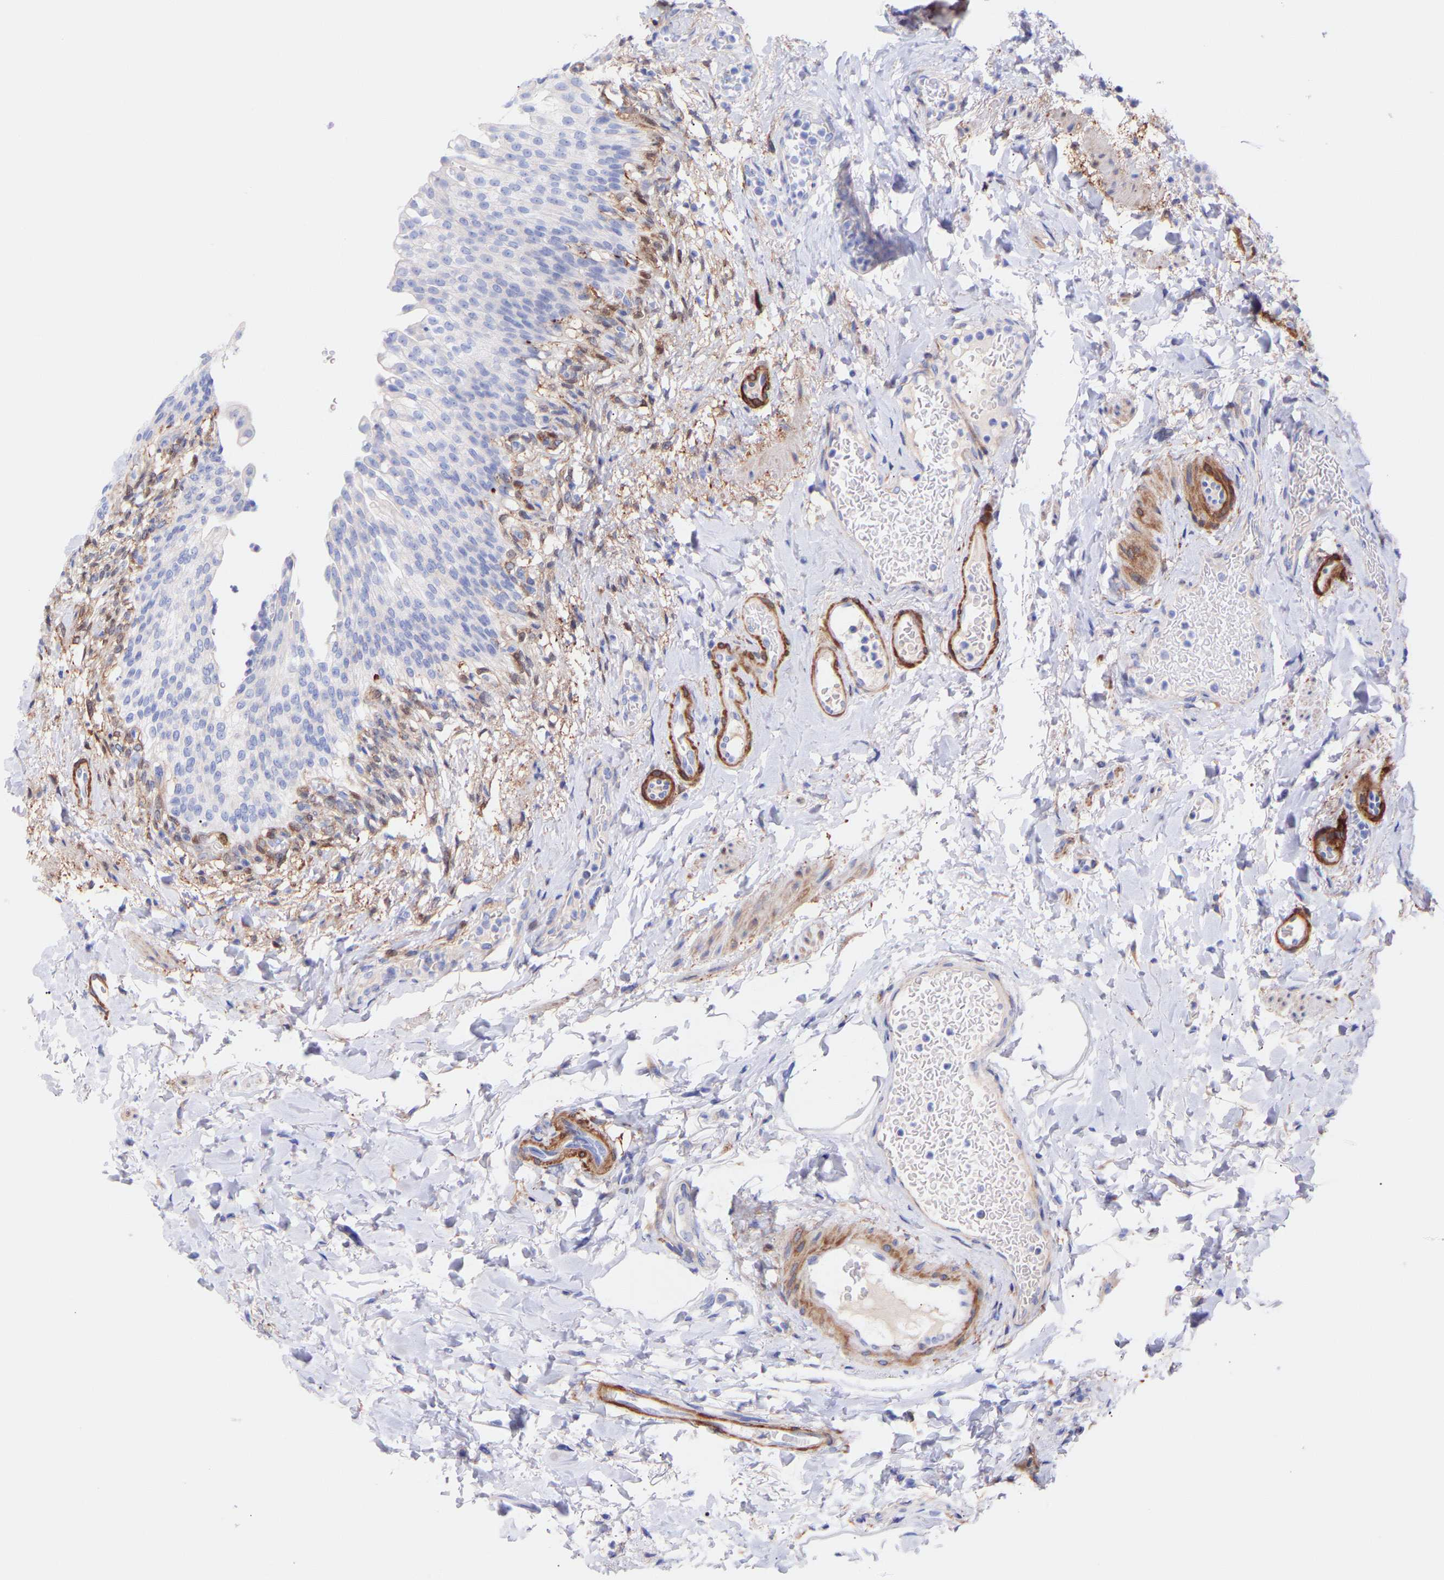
{"staining": {"intensity": "negative", "quantity": "none", "location": "none"}, "tissue": "urinary bladder", "cell_type": "Urothelial cells", "image_type": "normal", "snomed": [{"axis": "morphology", "description": "Normal tissue, NOS"}, {"axis": "topography", "description": "Urinary bladder"}], "caption": "DAB (3,3'-diaminobenzidine) immunohistochemical staining of unremarkable human urinary bladder shows no significant staining in urothelial cells.", "gene": "AMPH", "patient": {"sex": "female", "age": 60}}